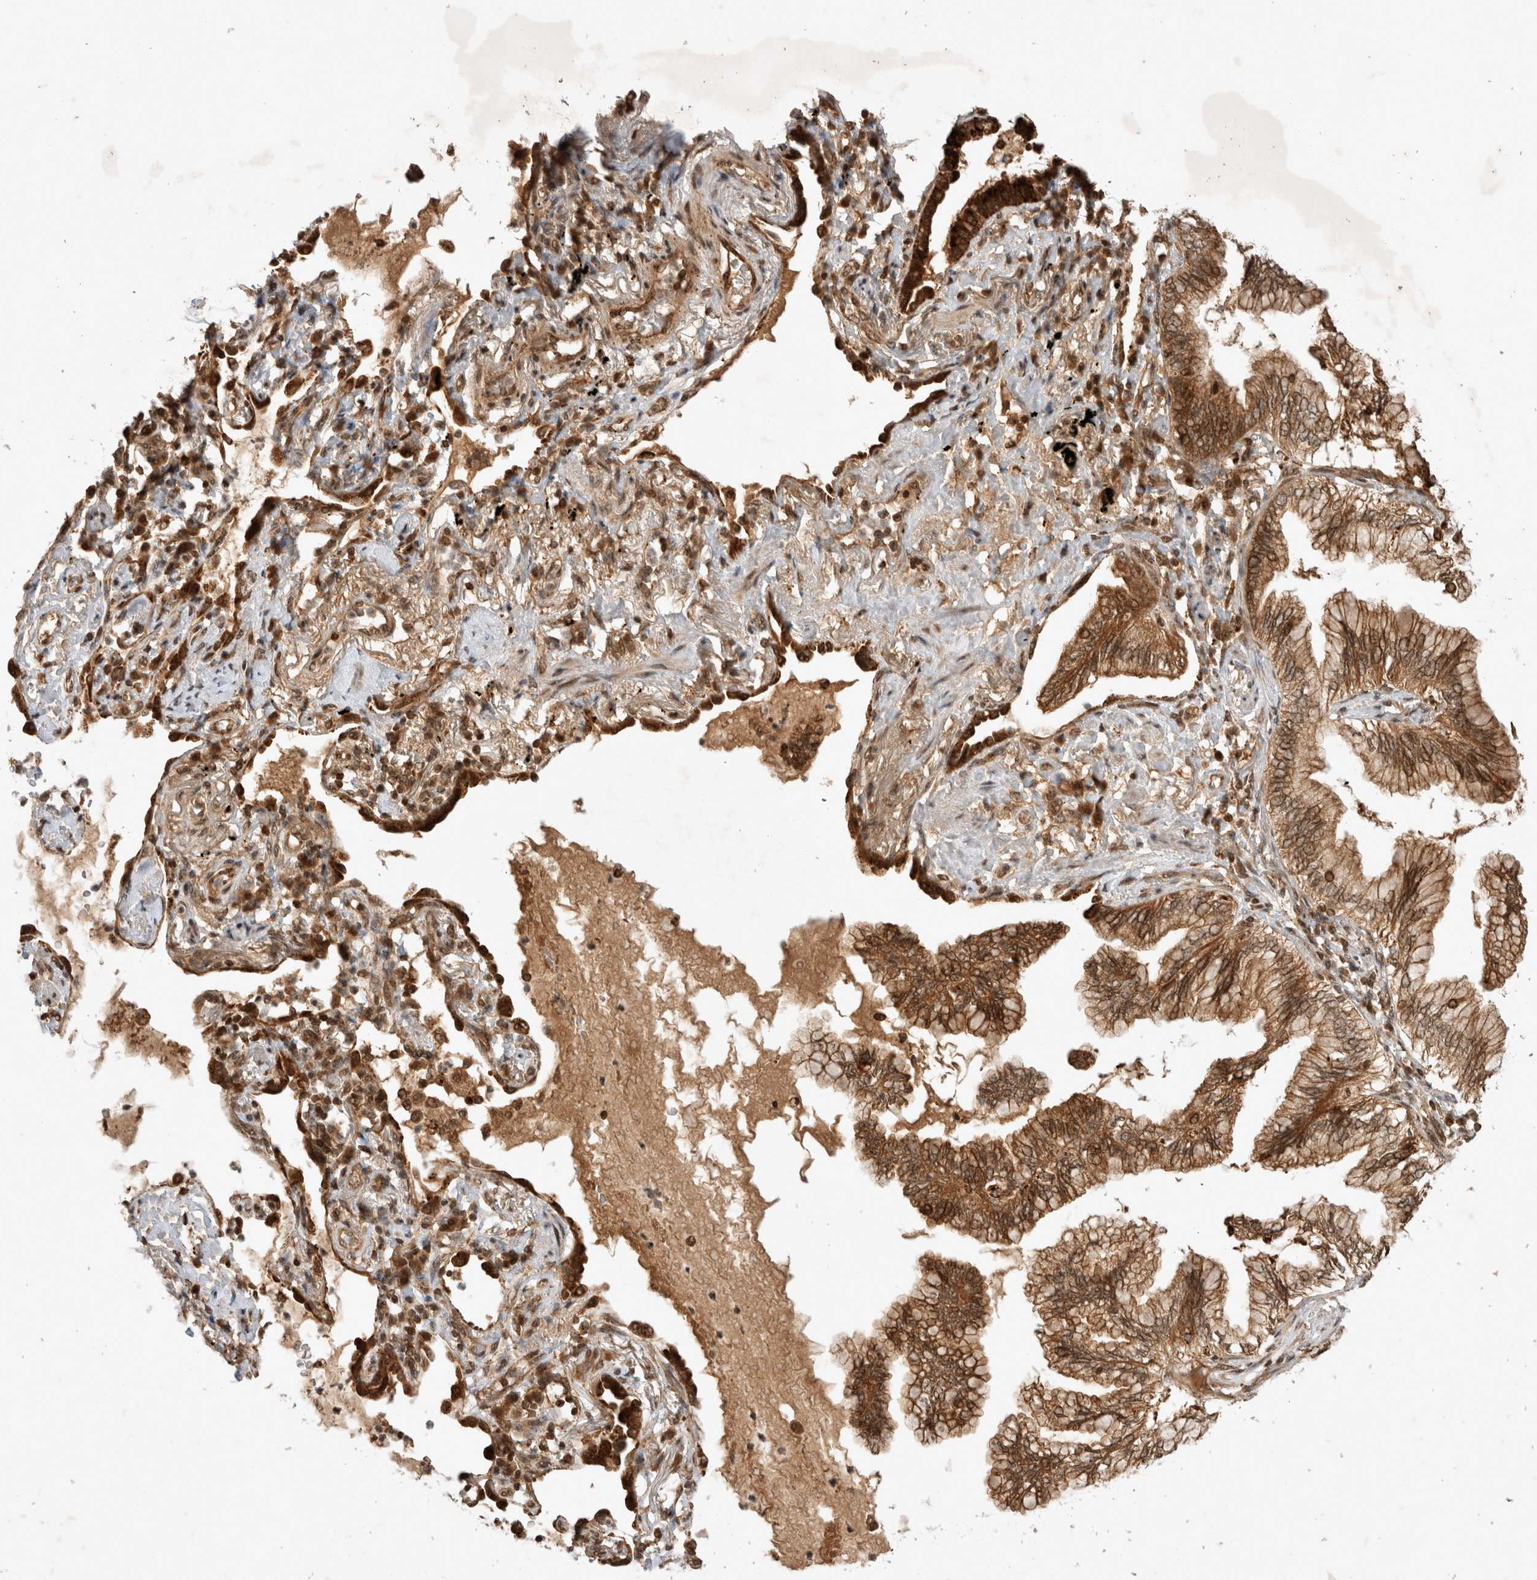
{"staining": {"intensity": "moderate", "quantity": ">75%", "location": "cytoplasmic/membranous"}, "tissue": "lung cancer", "cell_type": "Tumor cells", "image_type": "cancer", "snomed": [{"axis": "morphology", "description": "Adenocarcinoma, NOS"}, {"axis": "topography", "description": "Lung"}], "caption": "Protein expression analysis of lung cancer (adenocarcinoma) exhibits moderate cytoplasmic/membranous expression in approximately >75% of tumor cells.", "gene": "FAM221A", "patient": {"sex": "female", "age": 70}}